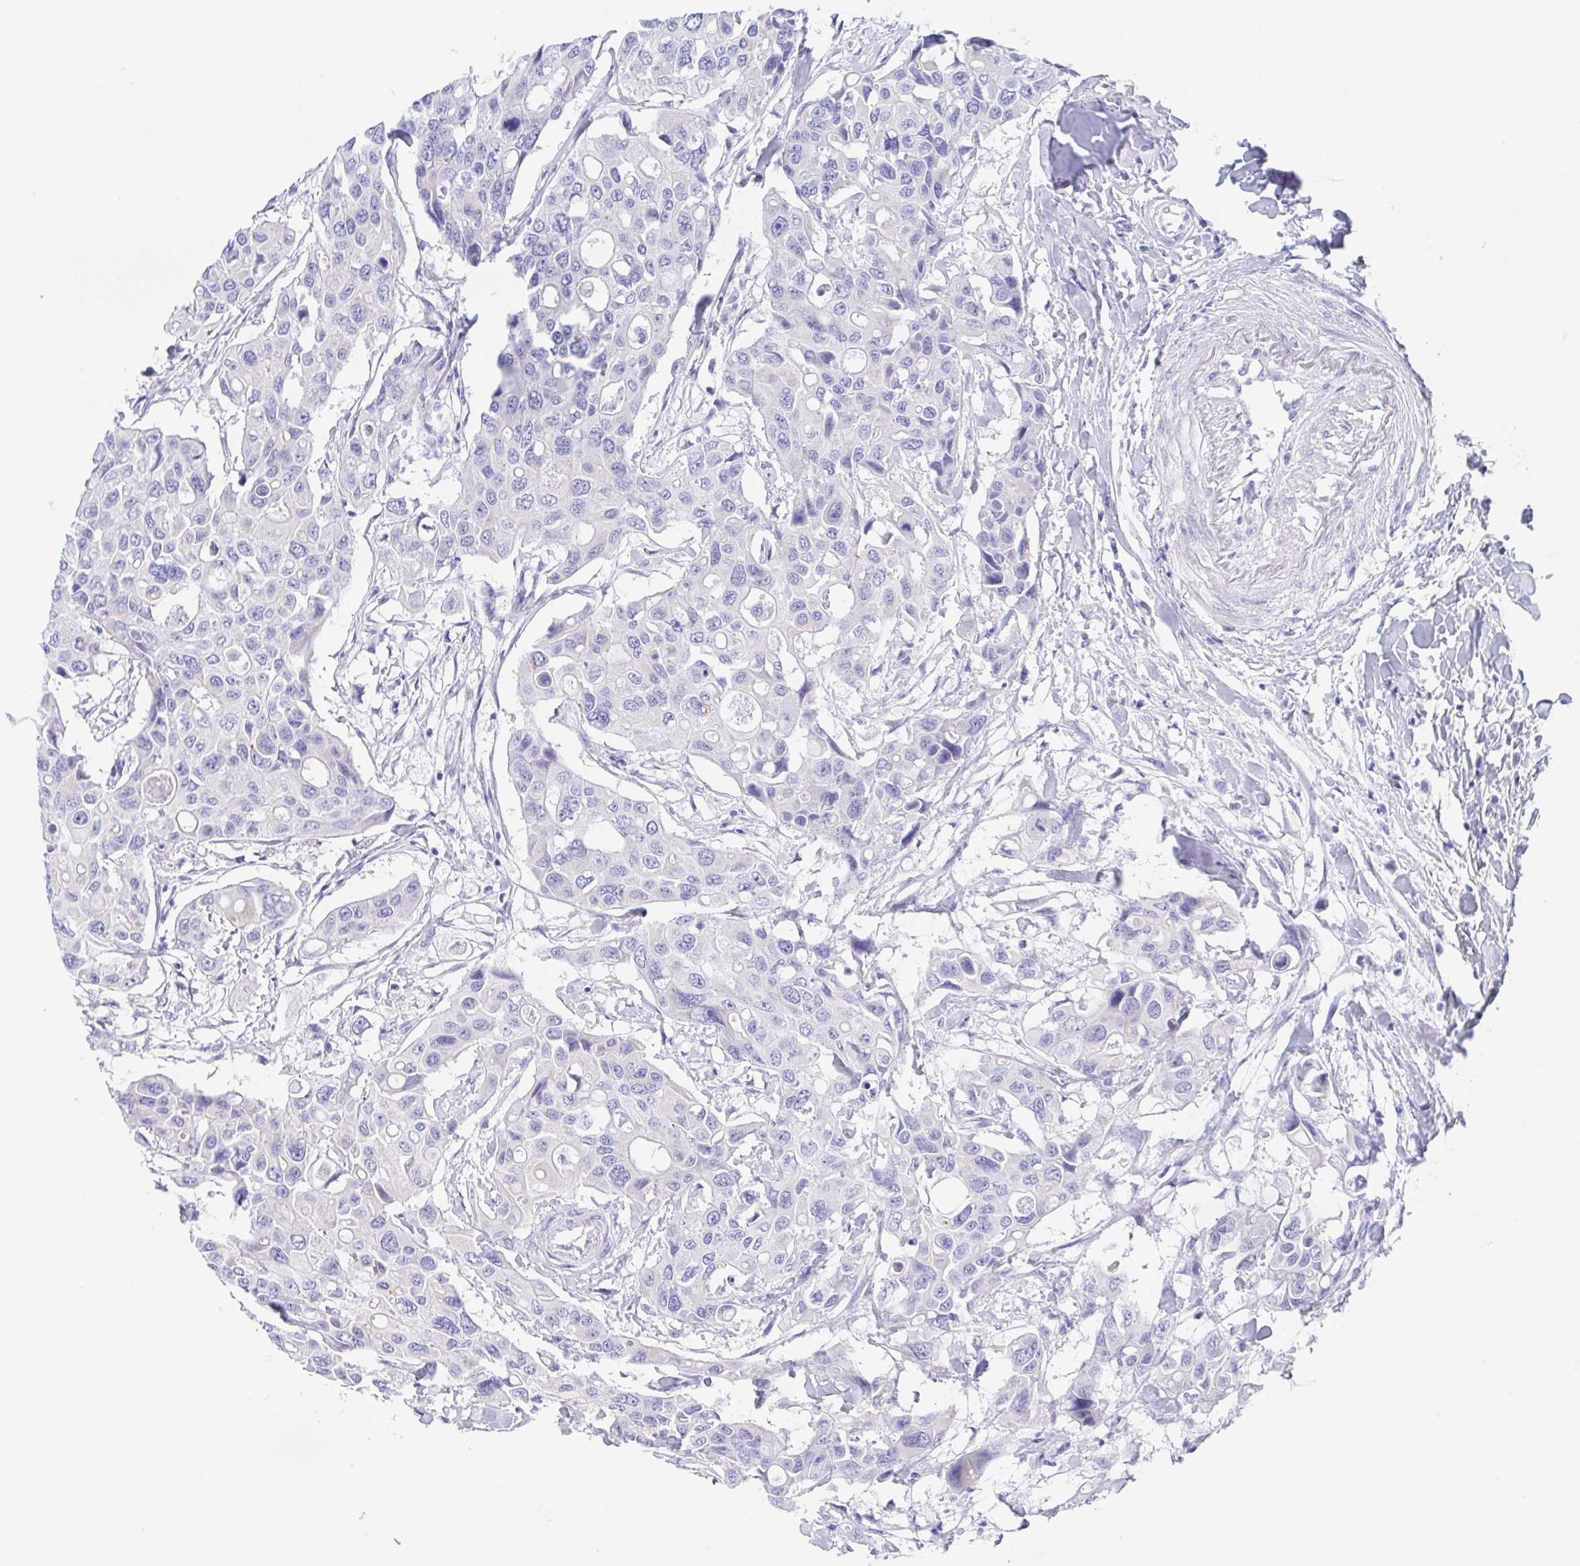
{"staining": {"intensity": "negative", "quantity": "none", "location": "none"}, "tissue": "colorectal cancer", "cell_type": "Tumor cells", "image_type": "cancer", "snomed": [{"axis": "morphology", "description": "Adenocarcinoma, NOS"}, {"axis": "topography", "description": "Colon"}], "caption": "Tumor cells show no significant staining in adenocarcinoma (colorectal). The staining is performed using DAB brown chromogen with nuclei counter-stained in using hematoxylin.", "gene": "SCG3", "patient": {"sex": "male", "age": 77}}